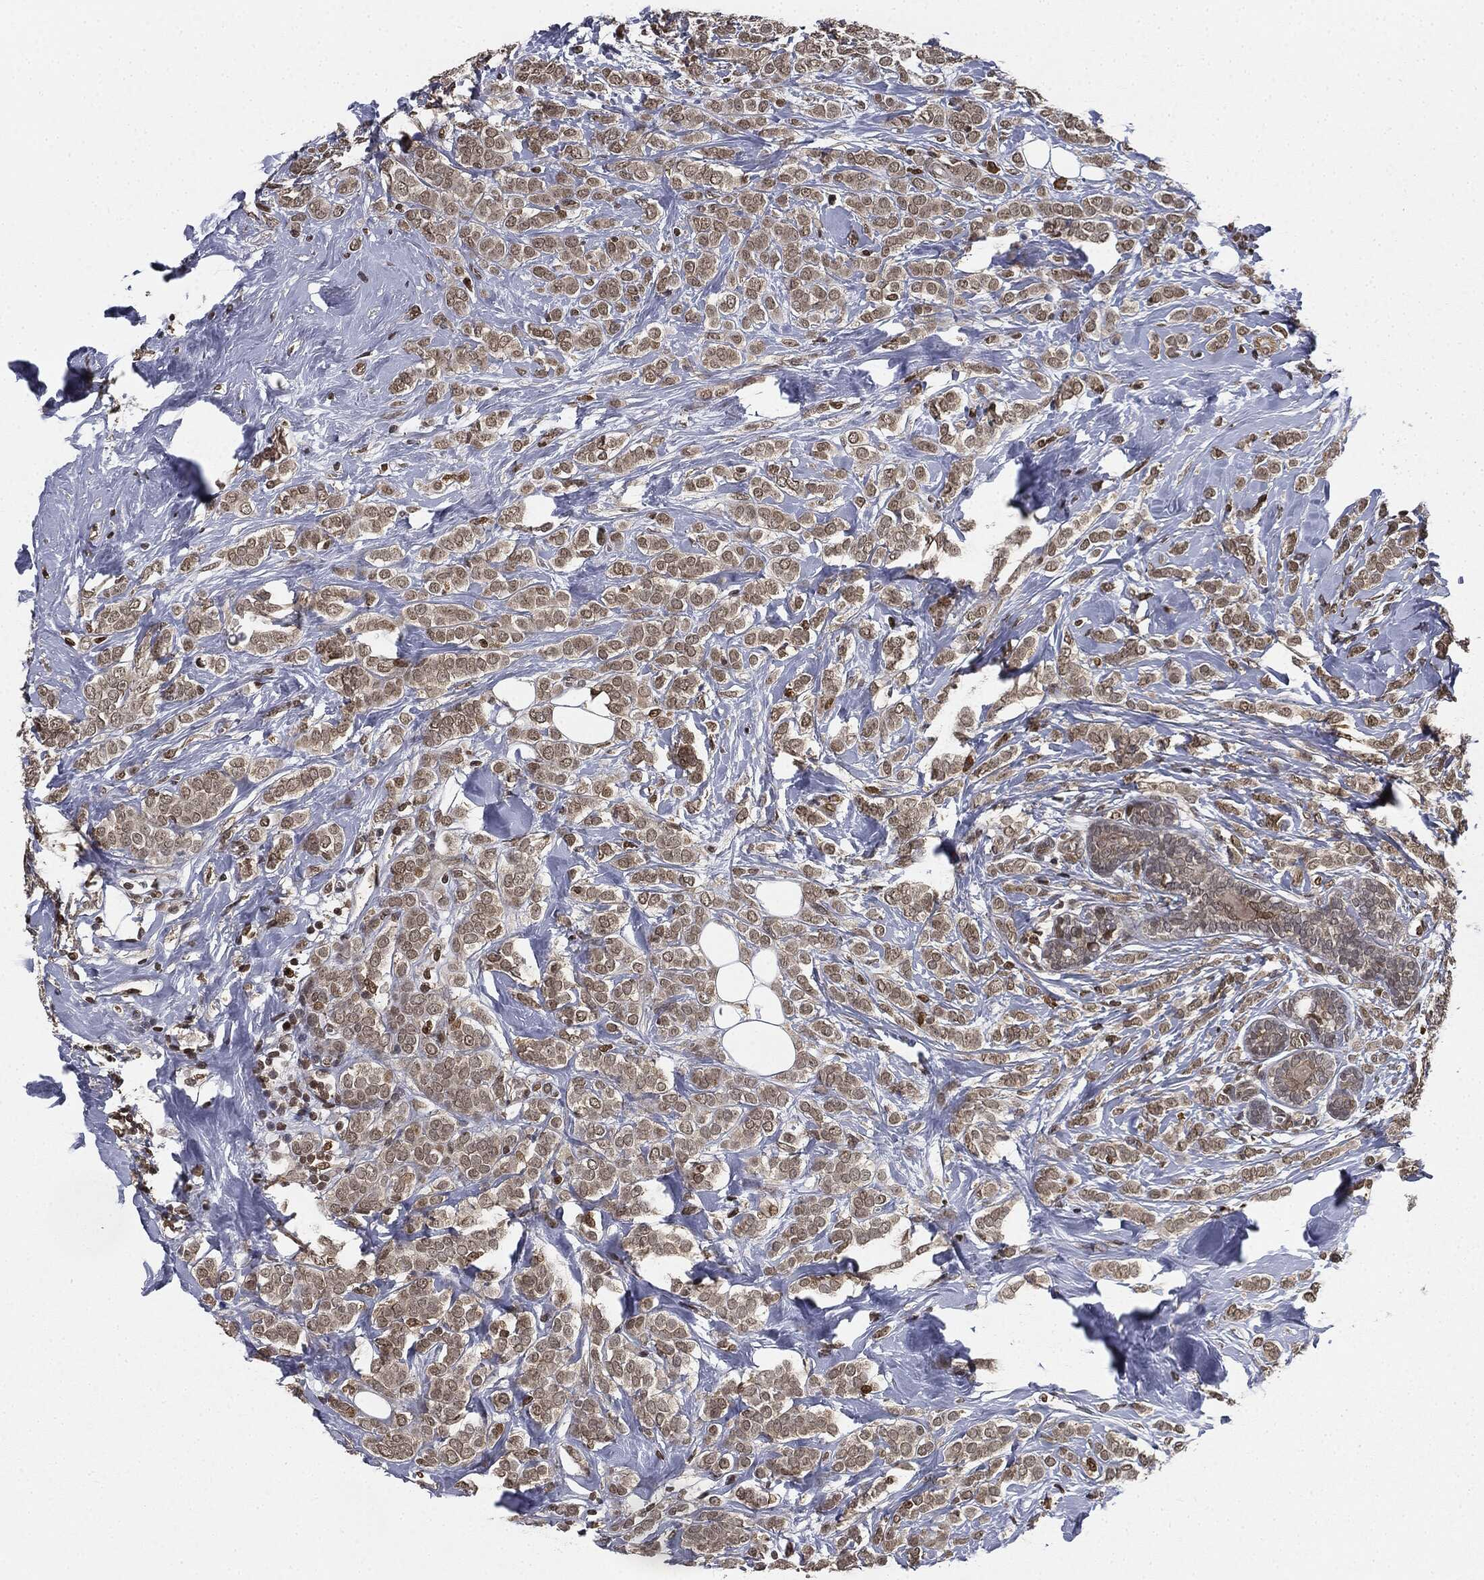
{"staining": {"intensity": "weak", "quantity": ">75%", "location": "cytoplasmic/membranous,nuclear"}, "tissue": "breast cancer", "cell_type": "Tumor cells", "image_type": "cancer", "snomed": [{"axis": "morphology", "description": "Lobular carcinoma"}, {"axis": "topography", "description": "Breast"}], "caption": "Breast cancer (lobular carcinoma) stained with a protein marker displays weak staining in tumor cells.", "gene": "TBC1D22A", "patient": {"sex": "female", "age": 49}}